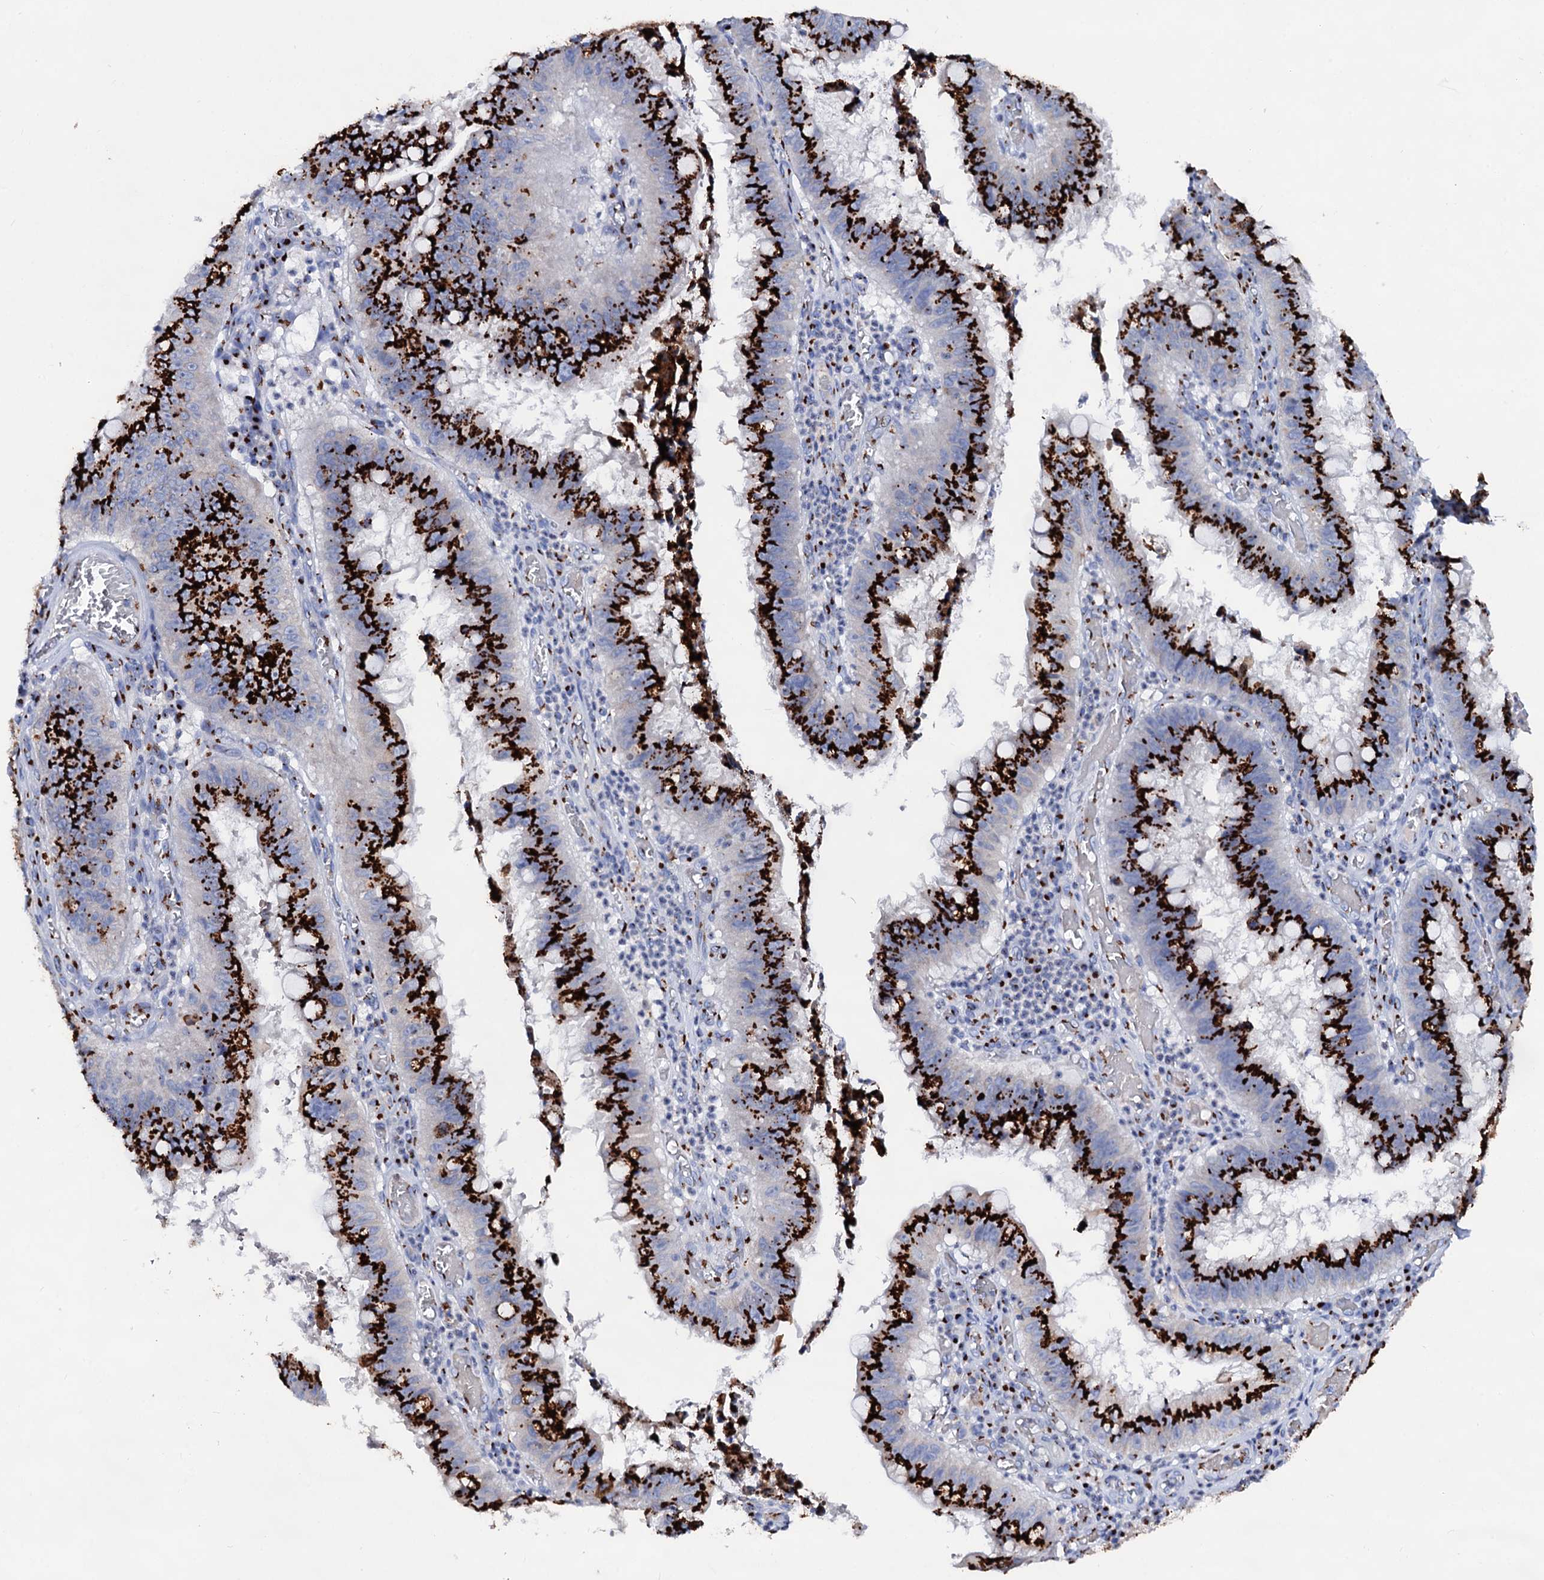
{"staining": {"intensity": "strong", "quantity": ">75%", "location": "cytoplasmic/membranous"}, "tissue": "stomach cancer", "cell_type": "Tumor cells", "image_type": "cancer", "snomed": [{"axis": "morphology", "description": "Adenocarcinoma, NOS"}, {"axis": "topography", "description": "Stomach"}], "caption": "Protein expression analysis of human stomach adenocarcinoma reveals strong cytoplasmic/membranous positivity in about >75% of tumor cells. The staining was performed using DAB (3,3'-diaminobenzidine) to visualize the protein expression in brown, while the nuclei were stained in blue with hematoxylin (Magnification: 20x).", "gene": "TM9SF3", "patient": {"sex": "male", "age": 59}}